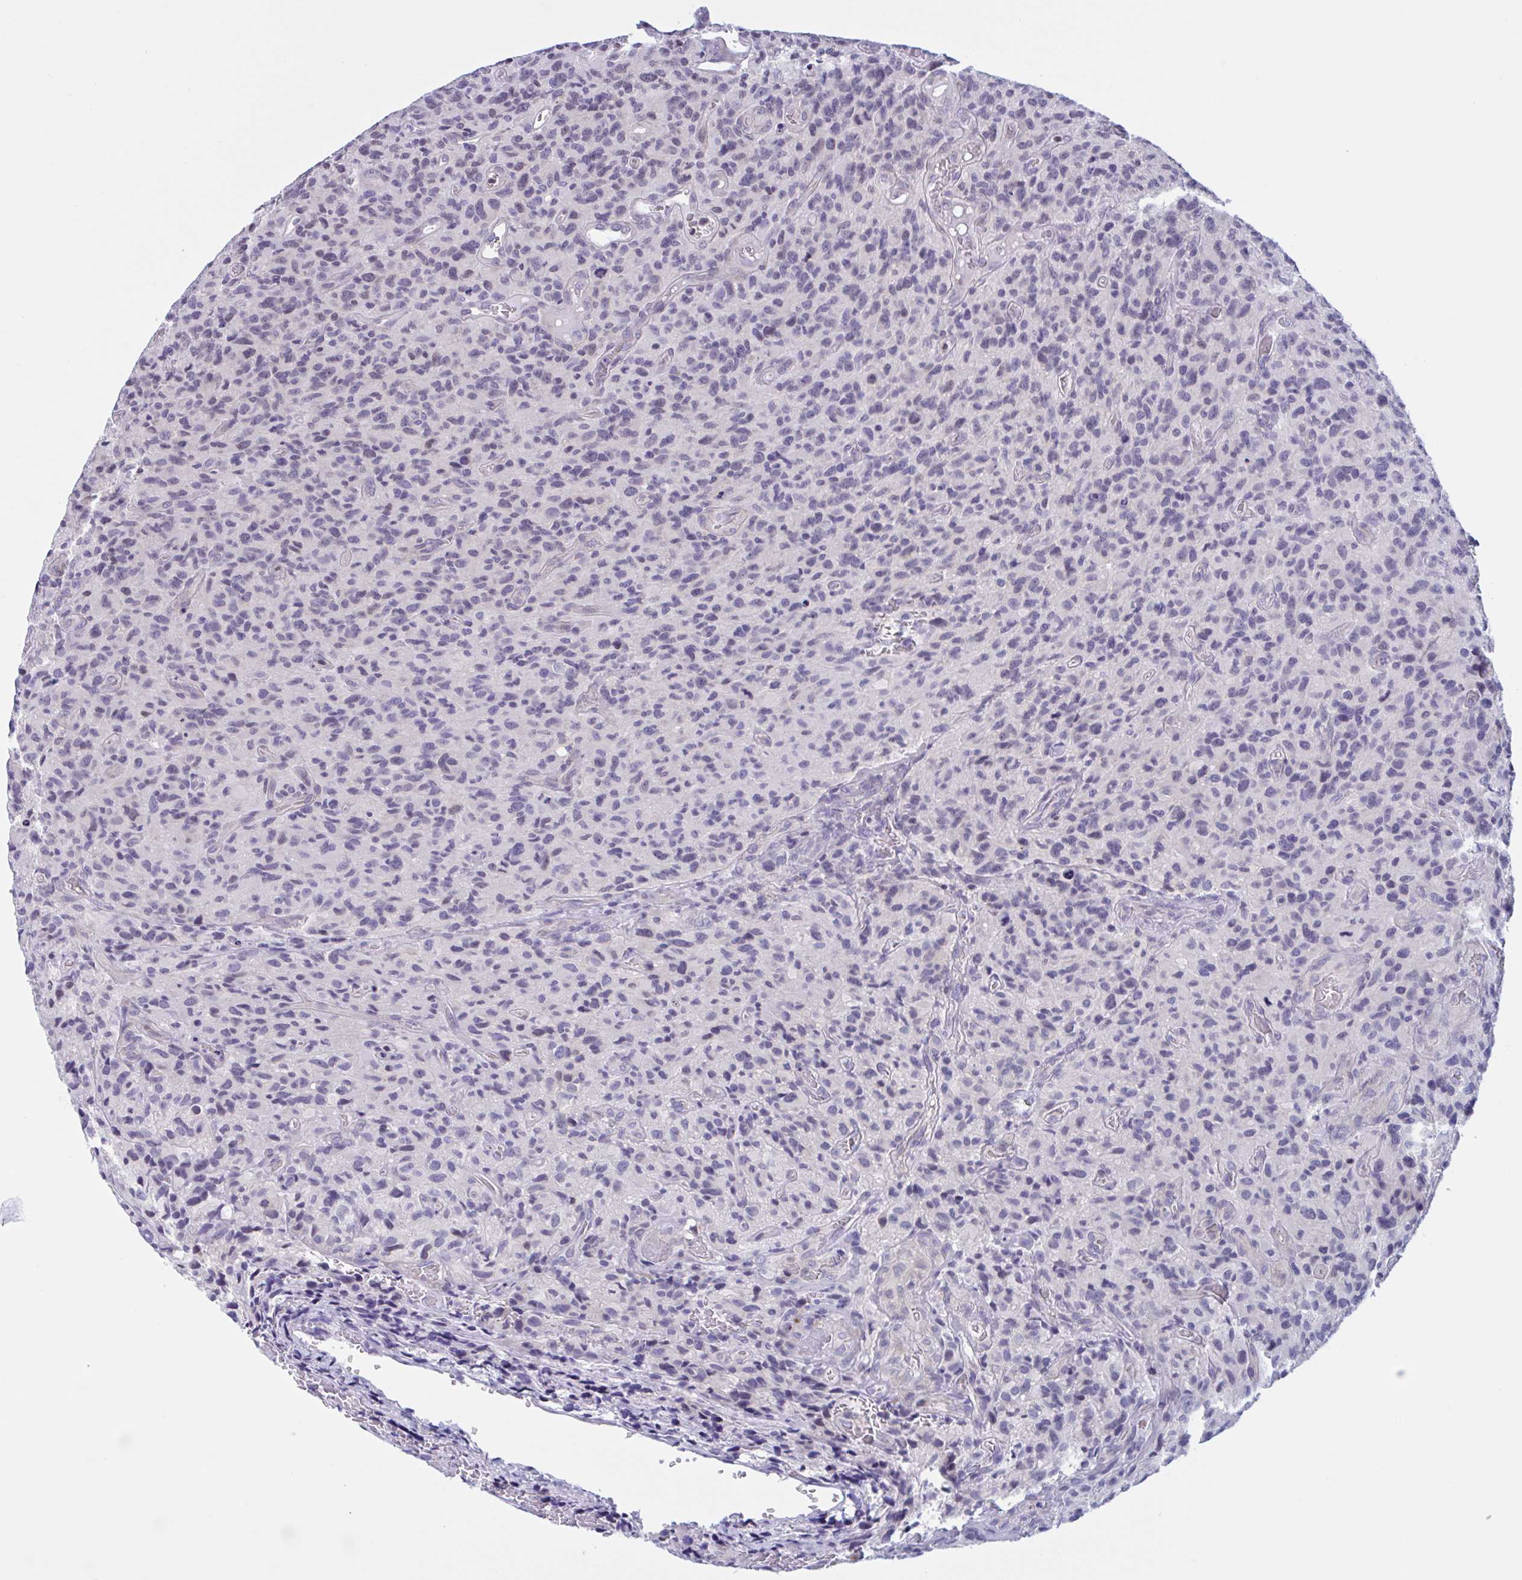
{"staining": {"intensity": "negative", "quantity": "none", "location": "none"}, "tissue": "glioma", "cell_type": "Tumor cells", "image_type": "cancer", "snomed": [{"axis": "morphology", "description": "Glioma, malignant, High grade"}, {"axis": "topography", "description": "Brain"}], "caption": "Tumor cells show no significant positivity in glioma.", "gene": "SNX11", "patient": {"sex": "male", "age": 76}}